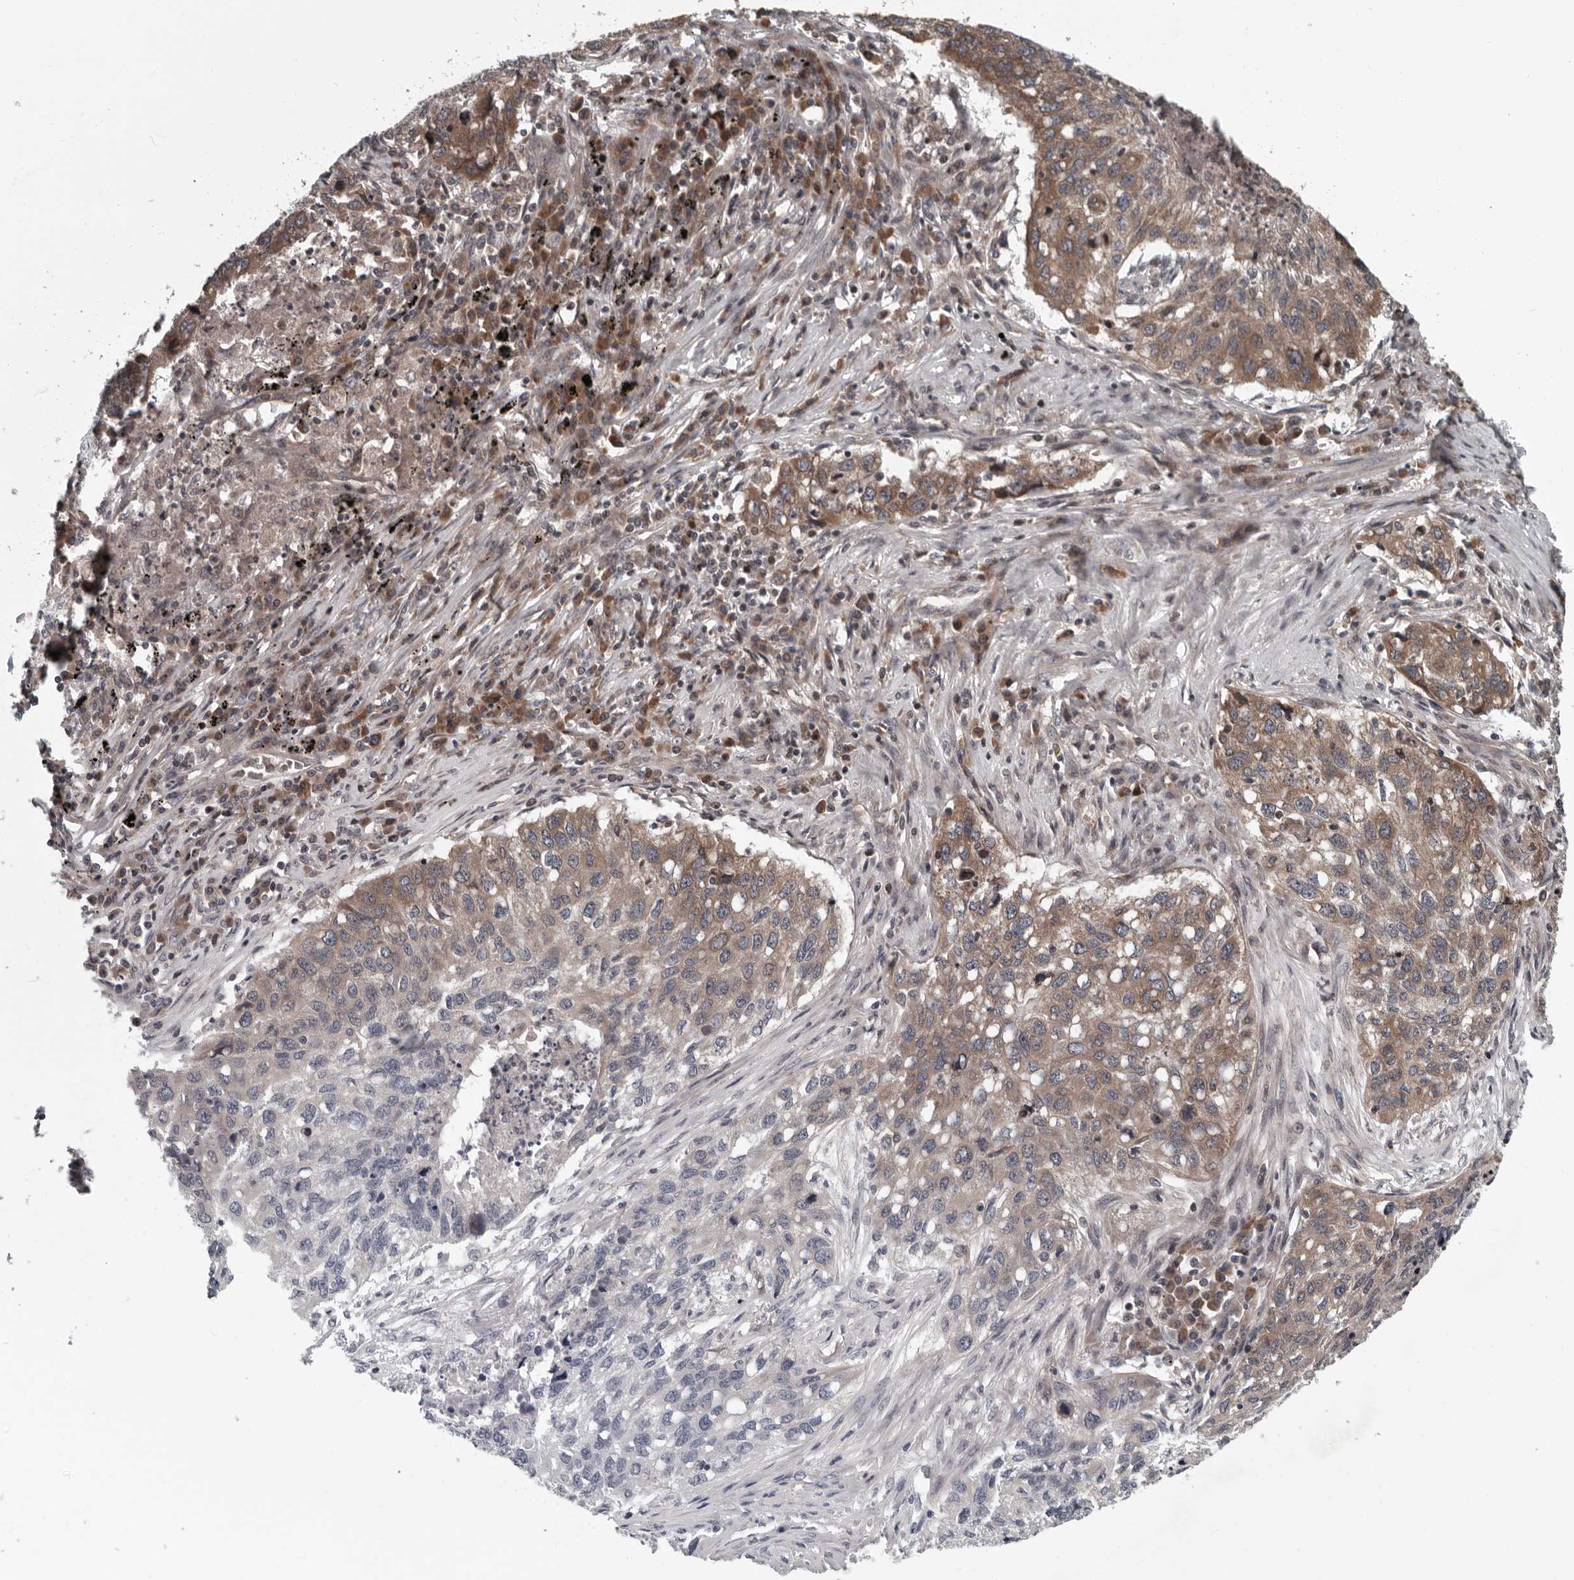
{"staining": {"intensity": "moderate", "quantity": ">75%", "location": "cytoplasmic/membranous"}, "tissue": "lung cancer", "cell_type": "Tumor cells", "image_type": "cancer", "snomed": [{"axis": "morphology", "description": "Squamous cell carcinoma, NOS"}, {"axis": "topography", "description": "Lung"}], "caption": "DAB (3,3'-diaminobenzidine) immunohistochemical staining of human lung cancer (squamous cell carcinoma) shows moderate cytoplasmic/membranous protein expression in approximately >75% of tumor cells.", "gene": "TMEM199", "patient": {"sex": "female", "age": 63}}